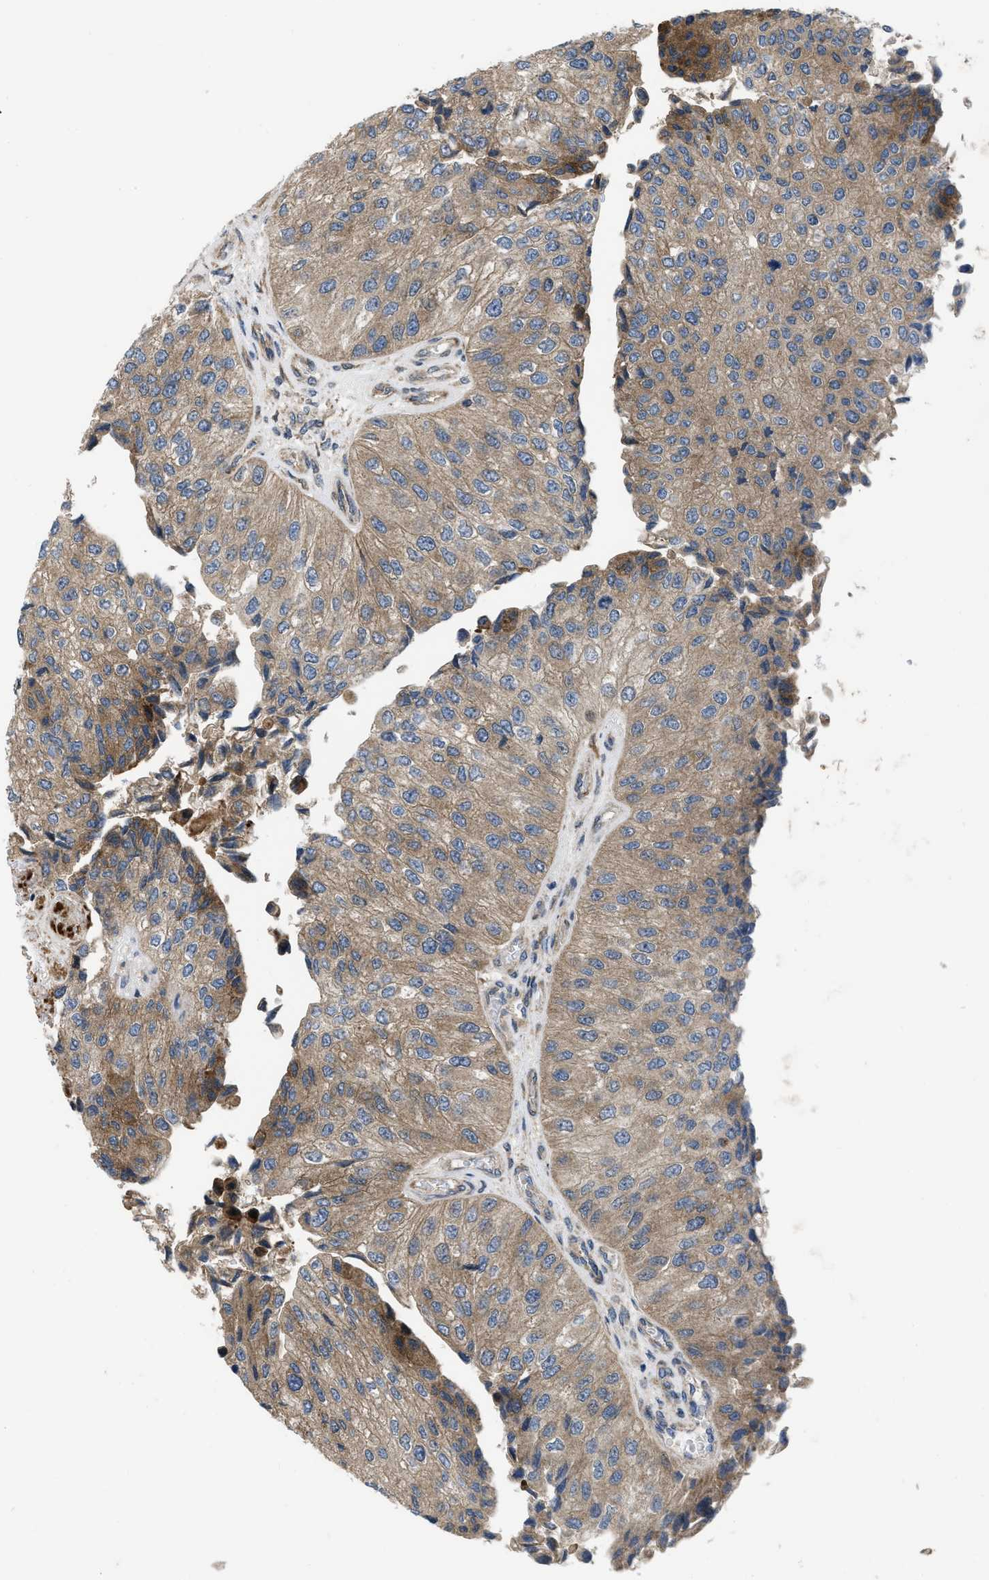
{"staining": {"intensity": "moderate", "quantity": ">75%", "location": "cytoplasmic/membranous"}, "tissue": "urothelial cancer", "cell_type": "Tumor cells", "image_type": "cancer", "snomed": [{"axis": "morphology", "description": "Urothelial carcinoma, High grade"}, {"axis": "topography", "description": "Kidney"}, {"axis": "topography", "description": "Urinary bladder"}], "caption": "IHC staining of urothelial carcinoma (high-grade), which exhibits medium levels of moderate cytoplasmic/membranous positivity in approximately >75% of tumor cells indicating moderate cytoplasmic/membranous protein staining. The staining was performed using DAB (brown) for protein detection and nuclei were counterstained in hematoxylin (blue).", "gene": "PPP2CB", "patient": {"sex": "male", "age": 77}}